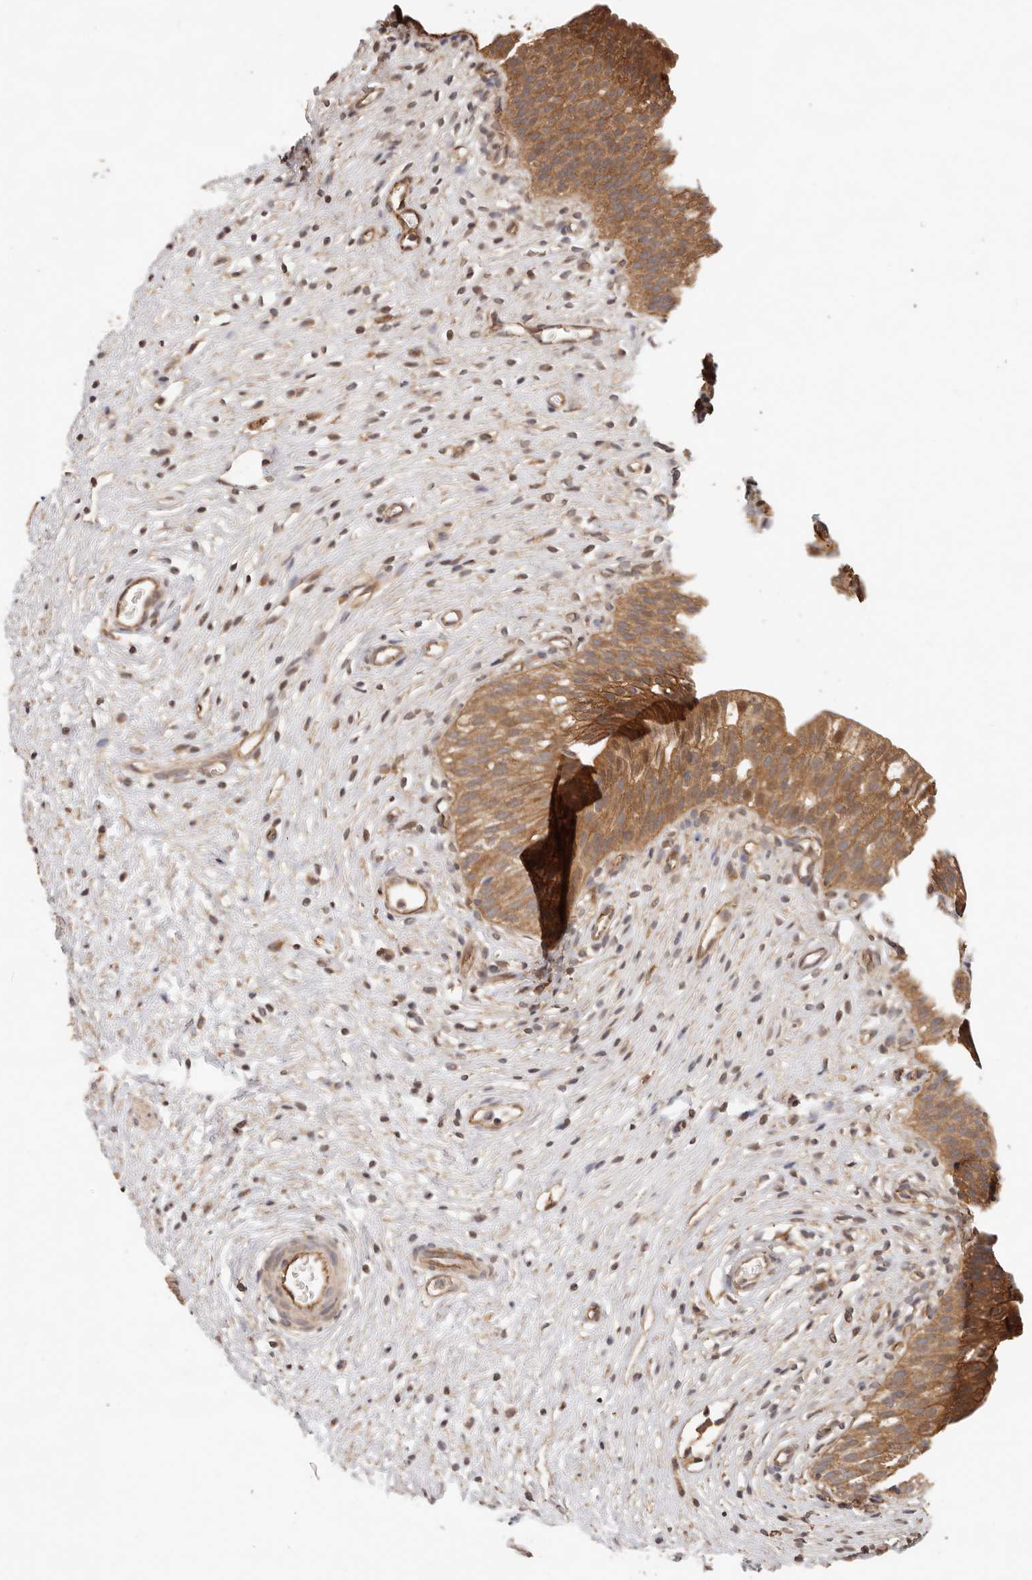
{"staining": {"intensity": "moderate", "quantity": ">75%", "location": "cytoplasmic/membranous"}, "tissue": "urinary bladder", "cell_type": "Urothelial cells", "image_type": "normal", "snomed": [{"axis": "morphology", "description": "Normal tissue, NOS"}, {"axis": "topography", "description": "Urinary bladder"}], "caption": "Urinary bladder stained with DAB IHC demonstrates medium levels of moderate cytoplasmic/membranous positivity in about >75% of urothelial cells.", "gene": "AFDN", "patient": {"sex": "male", "age": 1}}